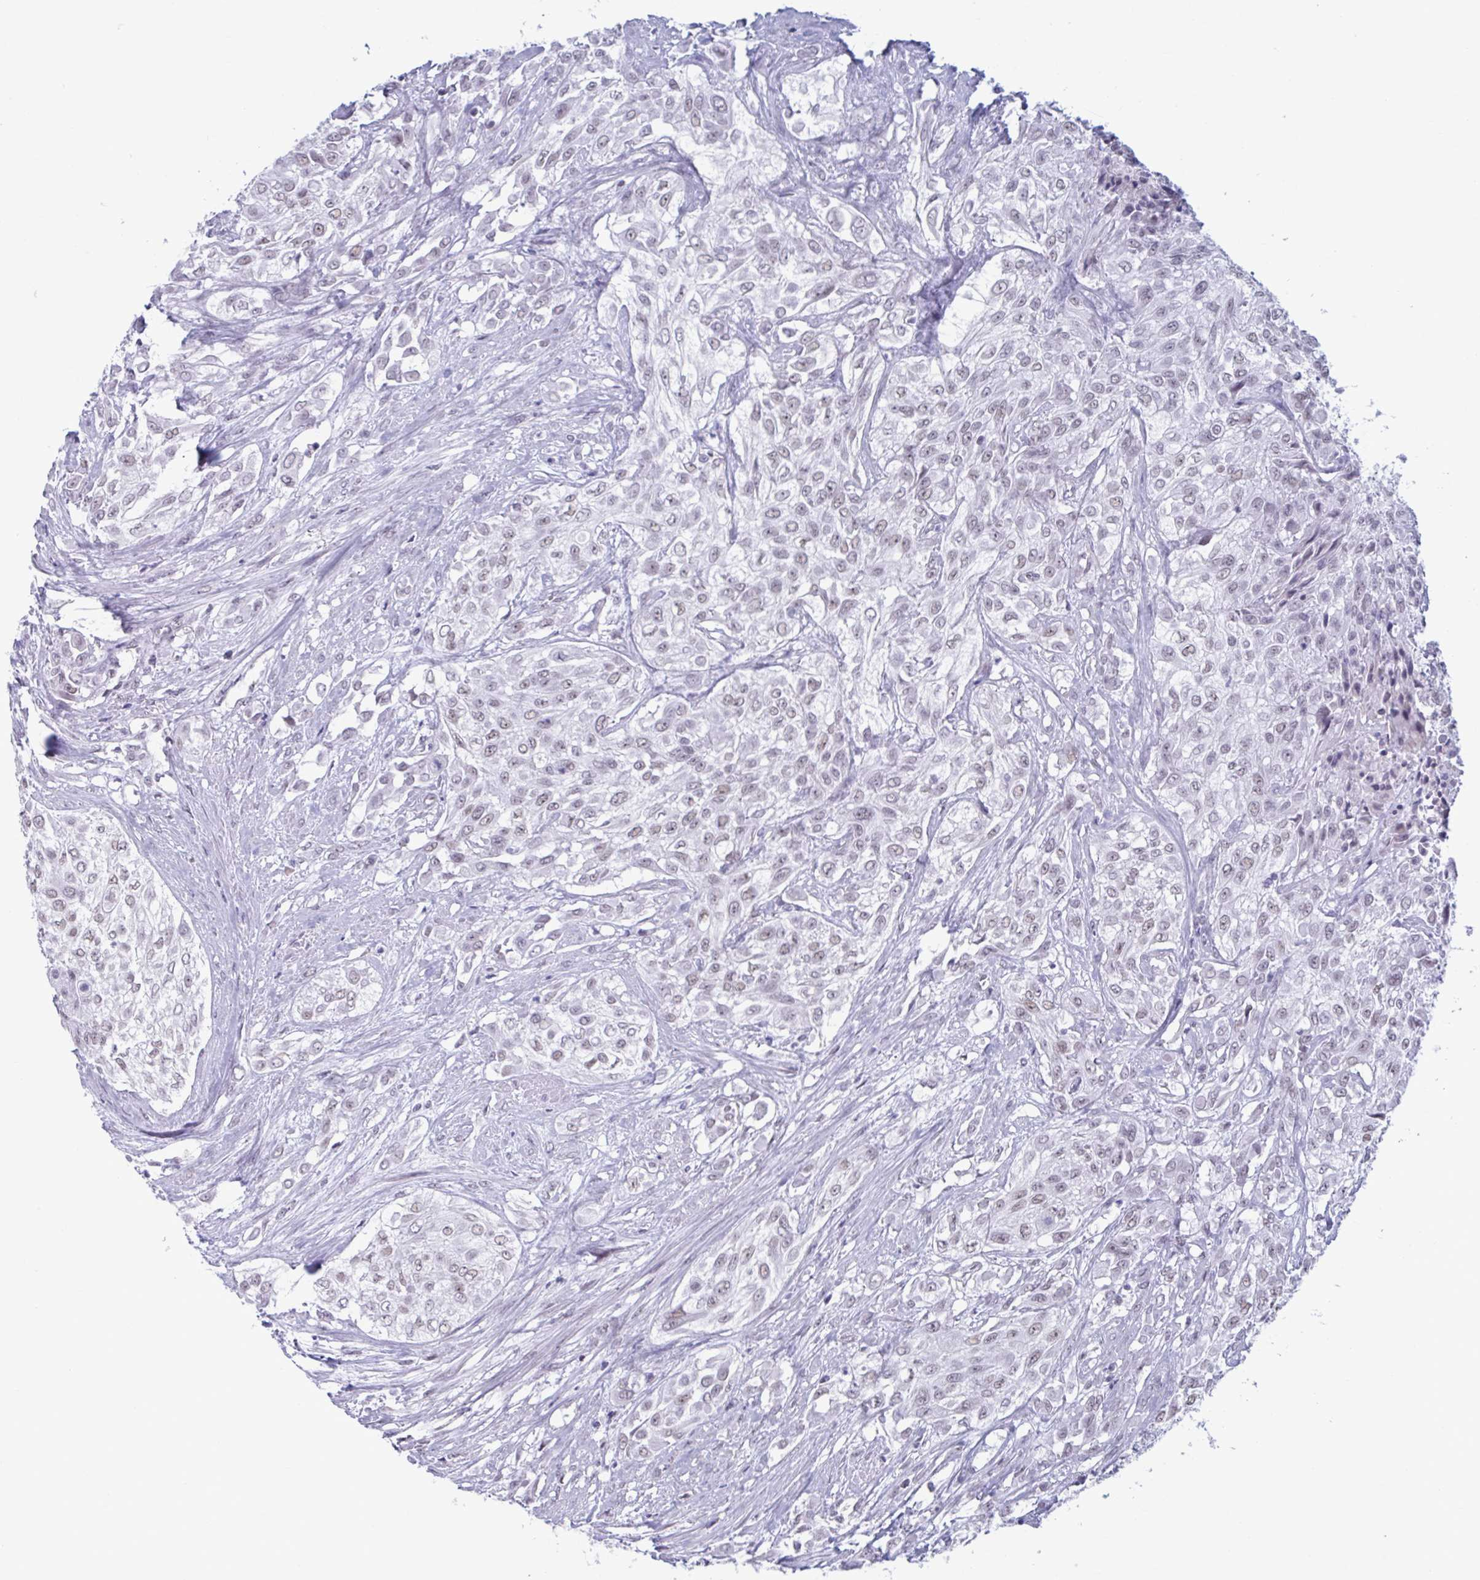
{"staining": {"intensity": "weak", "quantity": ">75%", "location": "nuclear"}, "tissue": "urothelial cancer", "cell_type": "Tumor cells", "image_type": "cancer", "snomed": [{"axis": "morphology", "description": "Urothelial carcinoma, High grade"}, {"axis": "topography", "description": "Urinary bladder"}], "caption": "Urothelial carcinoma (high-grade) was stained to show a protein in brown. There is low levels of weak nuclear staining in about >75% of tumor cells.", "gene": "MSMB", "patient": {"sex": "male", "age": 57}}